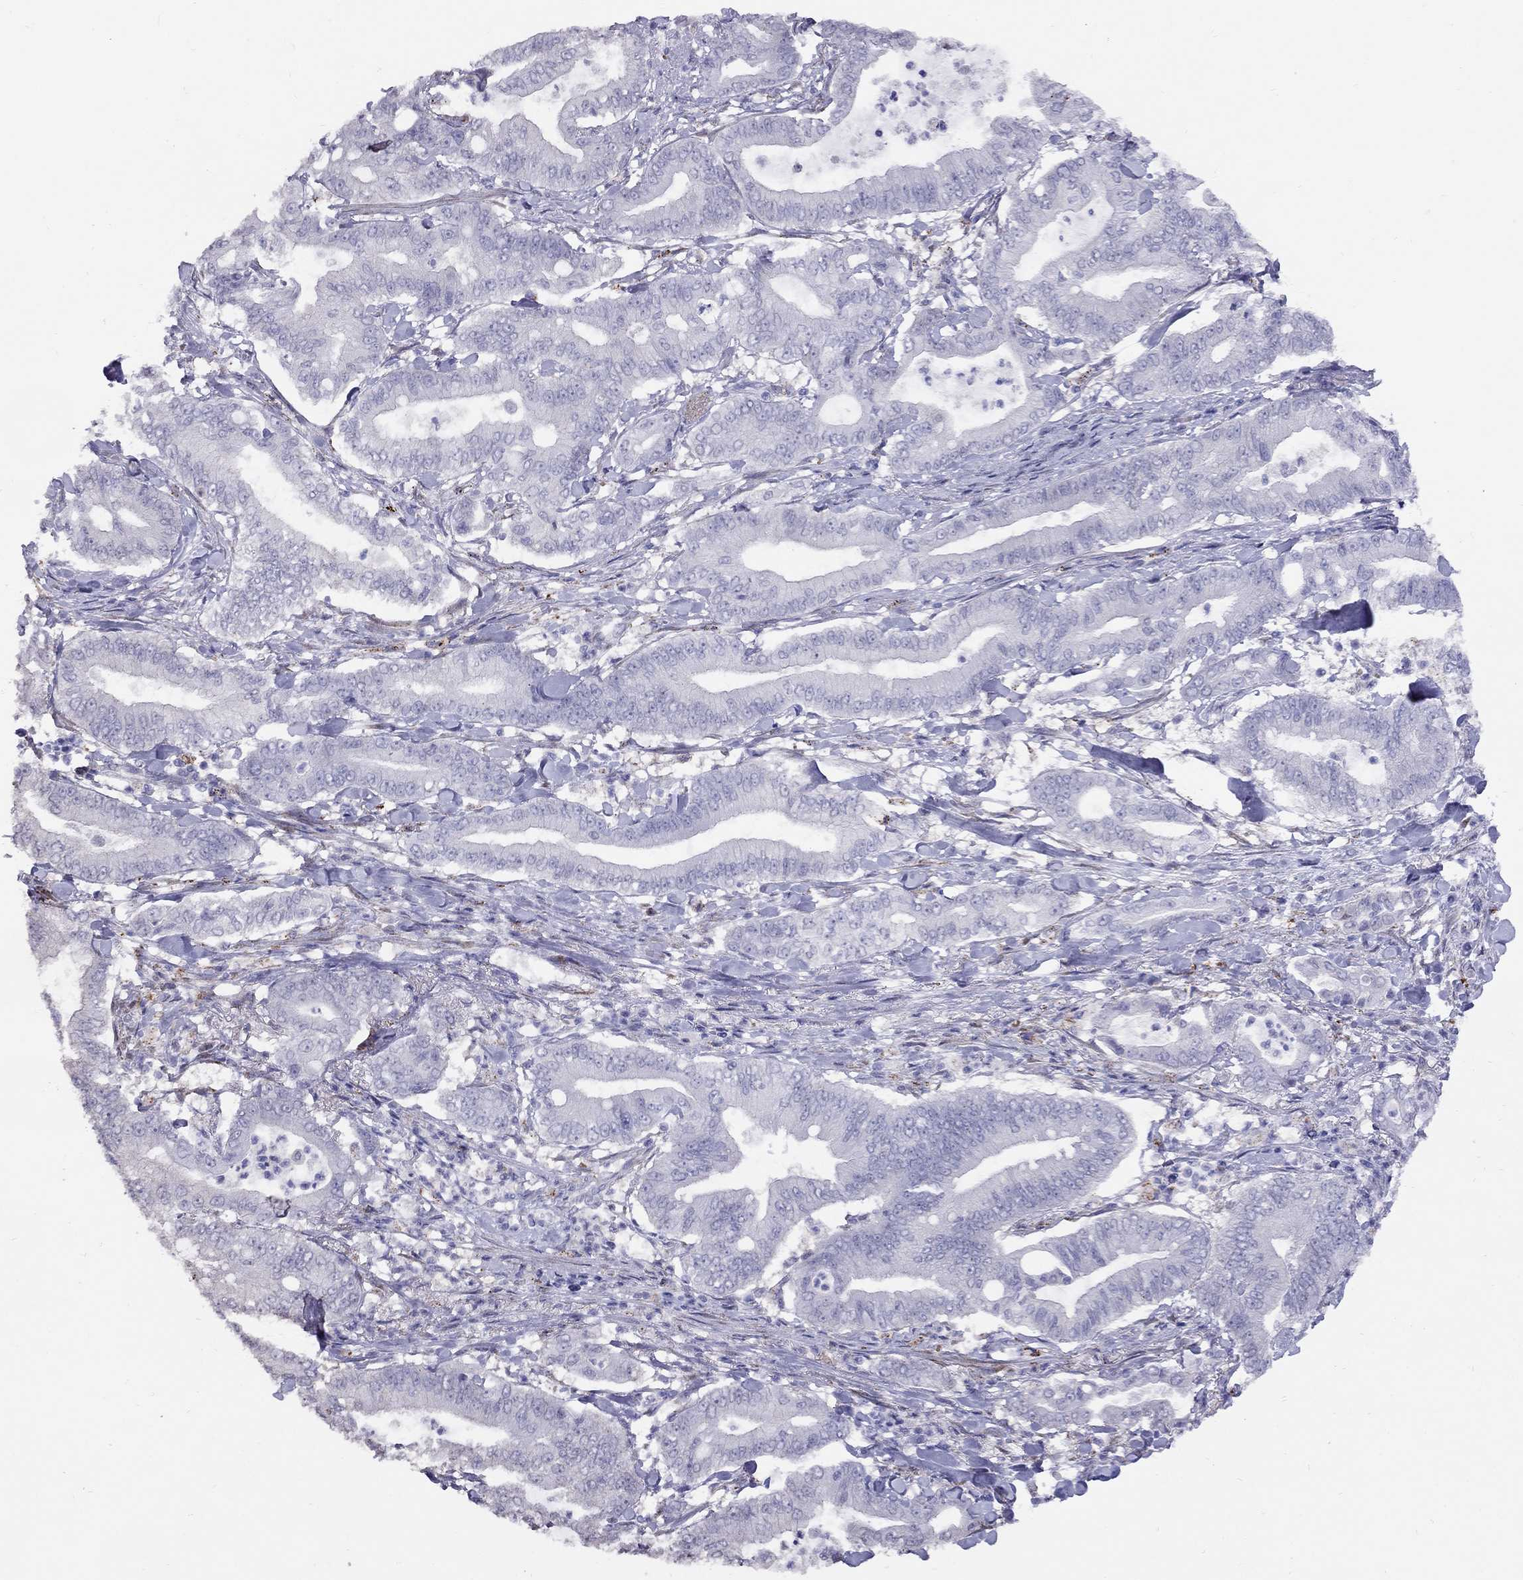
{"staining": {"intensity": "negative", "quantity": "none", "location": "none"}, "tissue": "pancreatic cancer", "cell_type": "Tumor cells", "image_type": "cancer", "snomed": [{"axis": "morphology", "description": "Adenocarcinoma, NOS"}, {"axis": "topography", "description": "Pancreas"}], "caption": "Photomicrograph shows no significant protein expression in tumor cells of pancreatic adenocarcinoma.", "gene": "MAGEB4", "patient": {"sex": "male", "age": 71}}